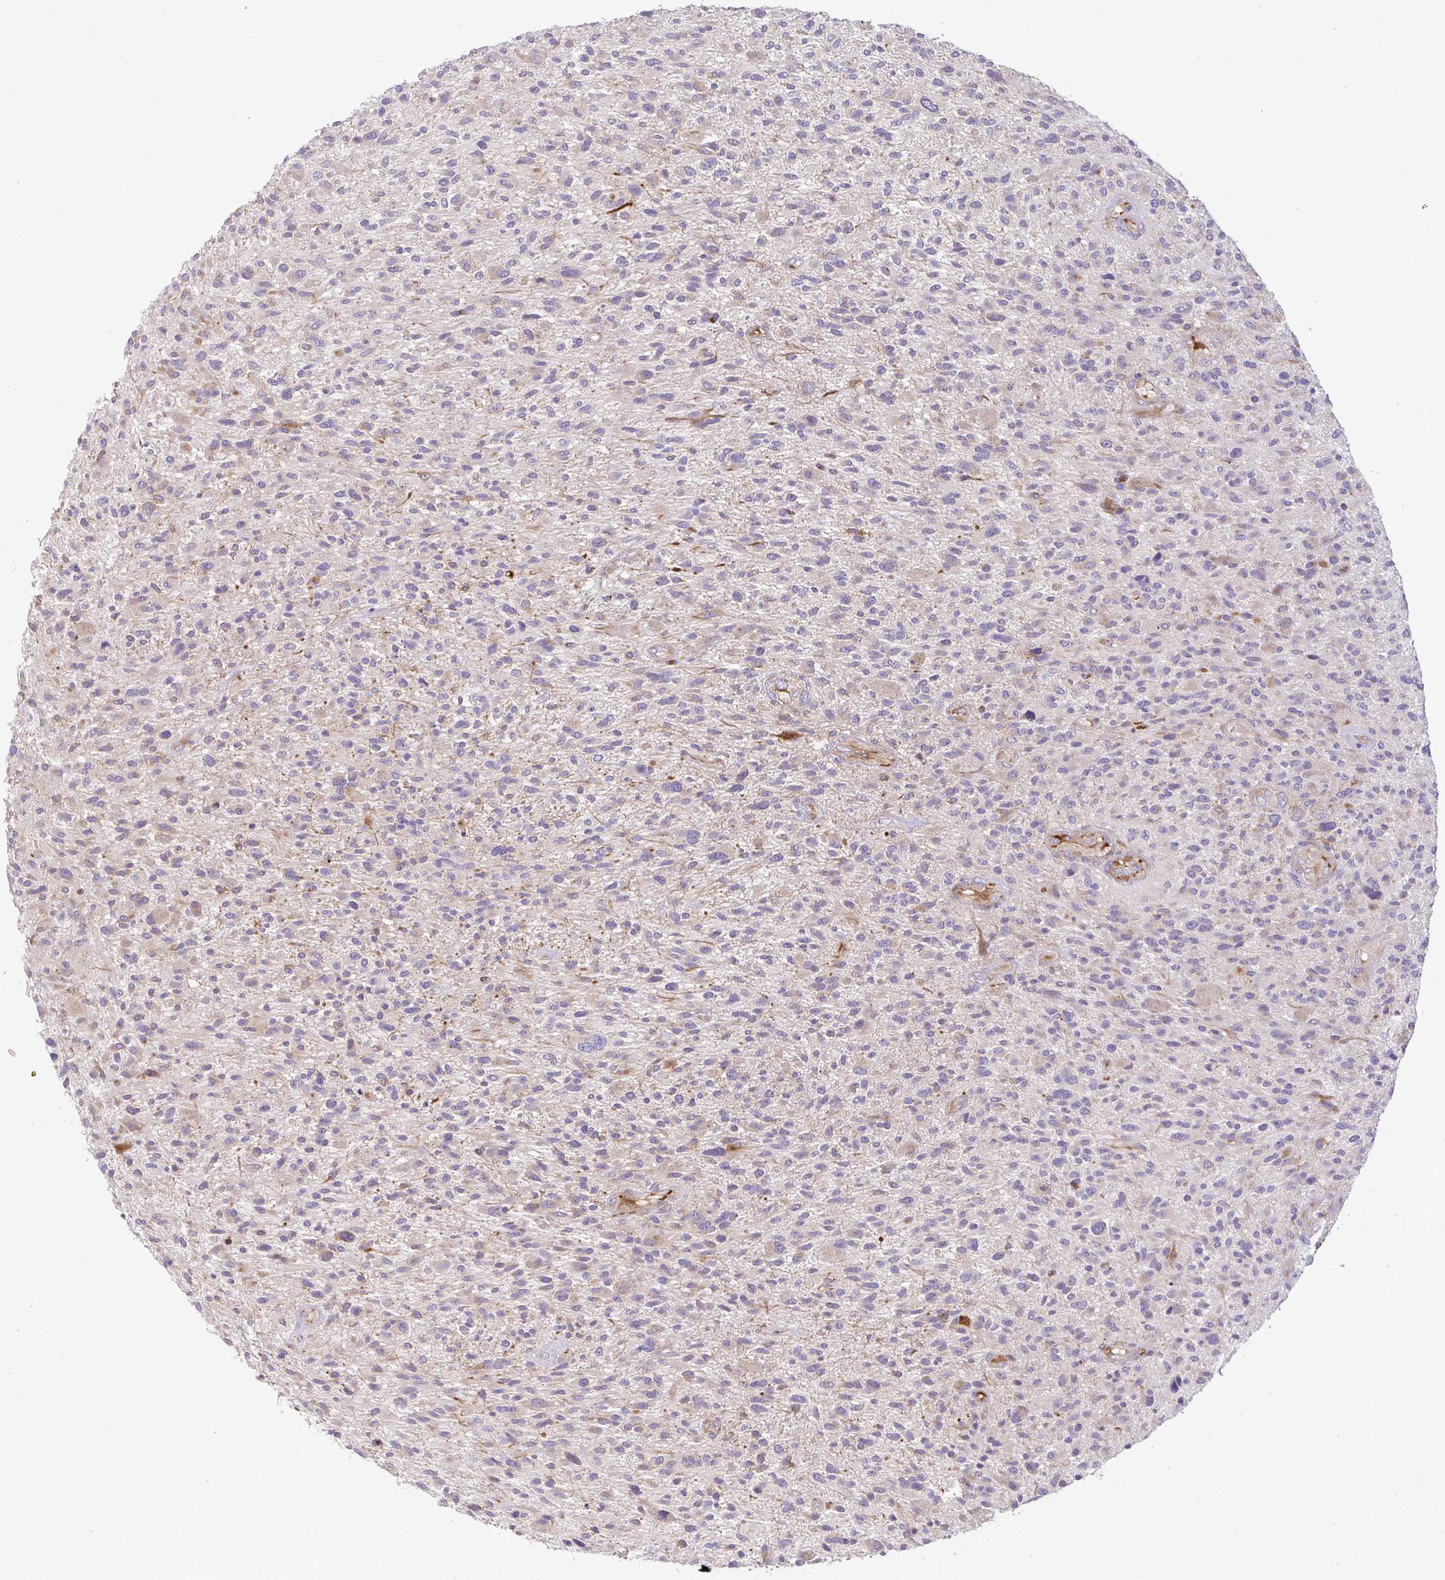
{"staining": {"intensity": "negative", "quantity": "none", "location": "none"}, "tissue": "glioma", "cell_type": "Tumor cells", "image_type": "cancer", "snomed": [{"axis": "morphology", "description": "Glioma, malignant, High grade"}, {"axis": "topography", "description": "Brain"}], "caption": "IHC micrograph of human glioma stained for a protein (brown), which reveals no staining in tumor cells. (DAB immunohistochemistry (IHC) with hematoxylin counter stain).", "gene": "GRID2", "patient": {"sex": "male", "age": 47}}